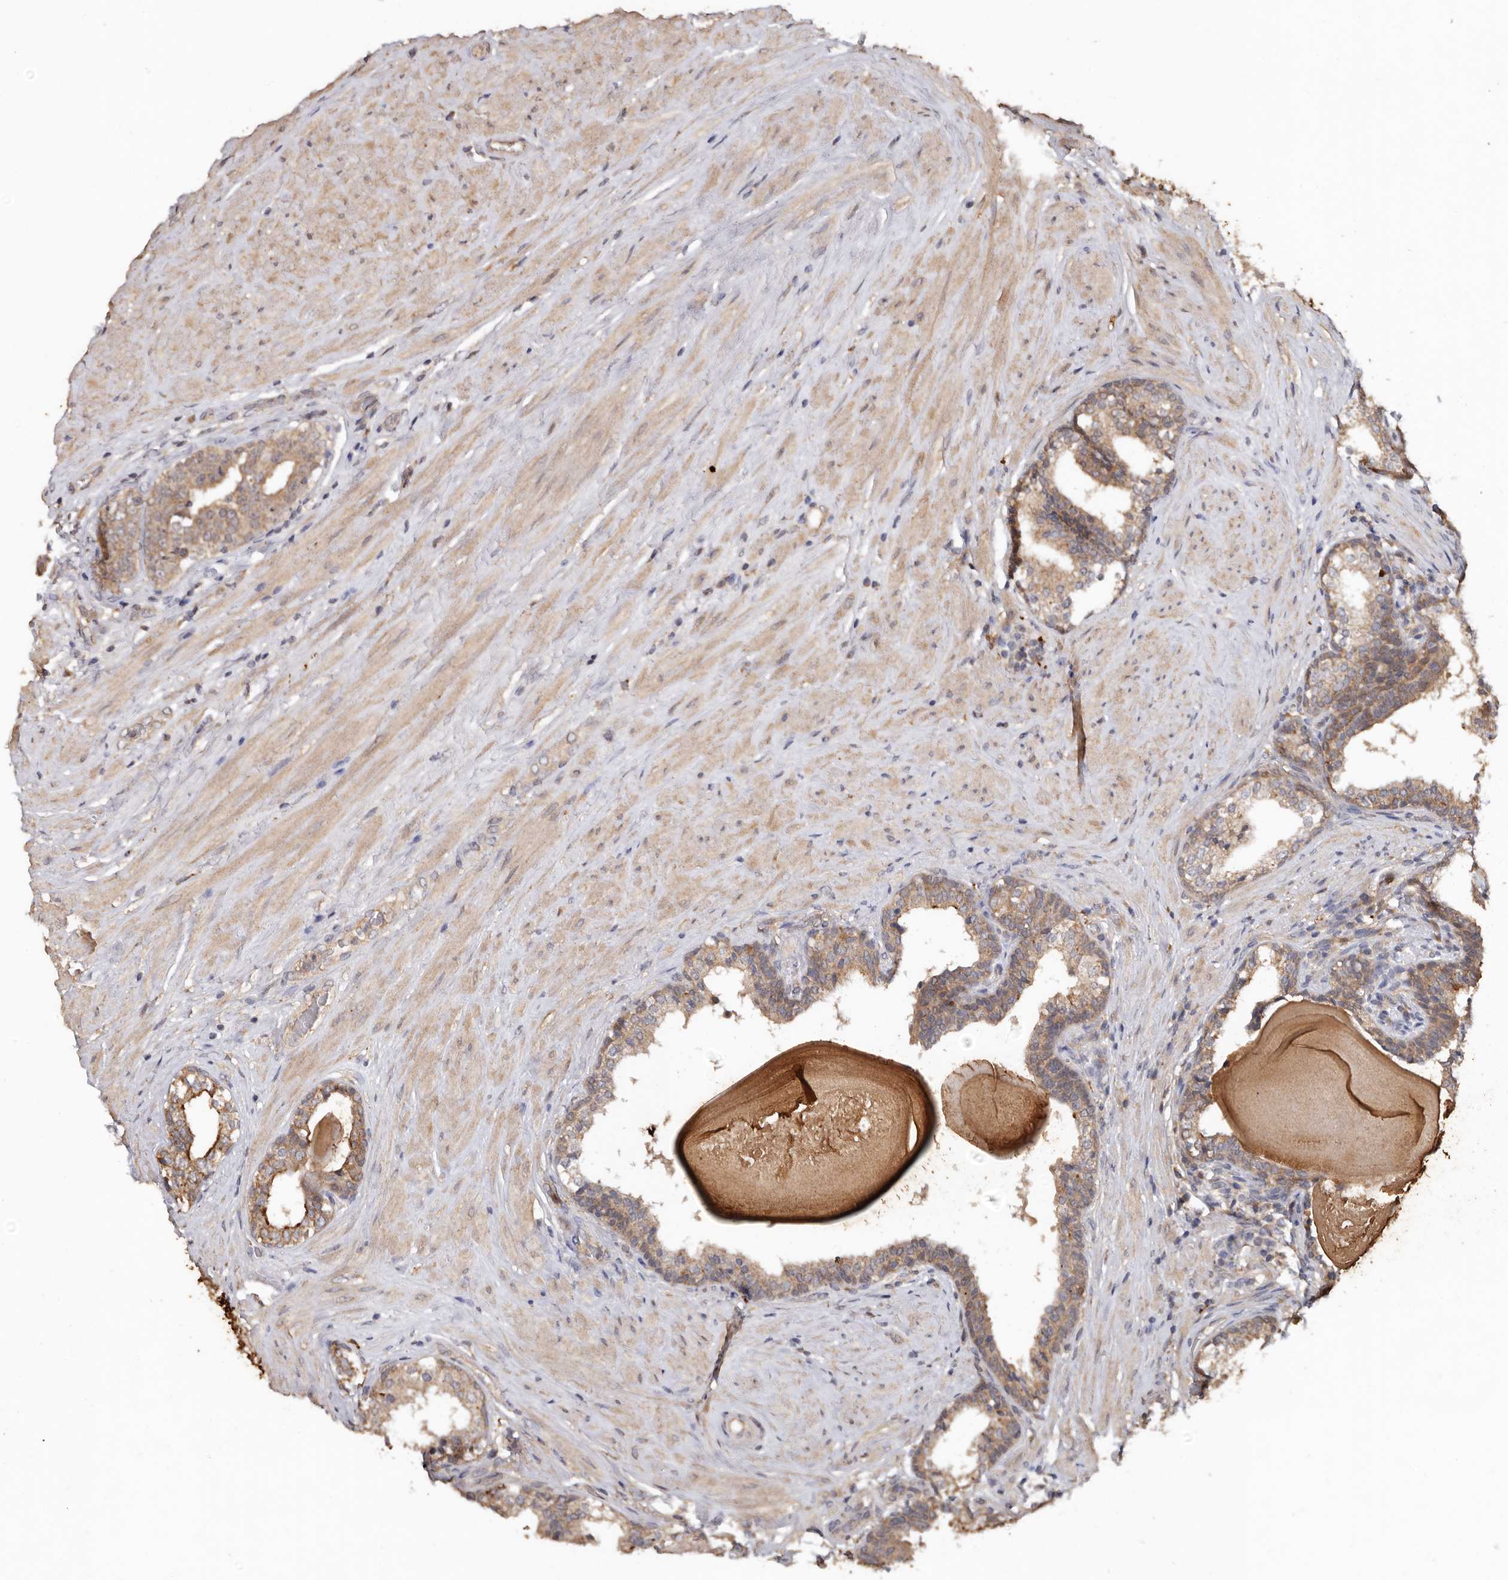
{"staining": {"intensity": "moderate", "quantity": ">75%", "location": "cytoplasmic/membranous"}, "tissue": "prostate cancer", "cell_type": "Tumor cells", "image_type": "cancer", "snomed": [{"axis": "morphology", "description": "Adenocarcinoma, High grade"}, {"axis": "topography", "description": "Prostate"}], "caption": "A medium amount of moderate cytoplasmic/membranous staining is seen in approximately >75% of tumor cells in prostate cancer tissue.", "gene": "RSPO2", "patient": {"sex": "male", "age": 56}}